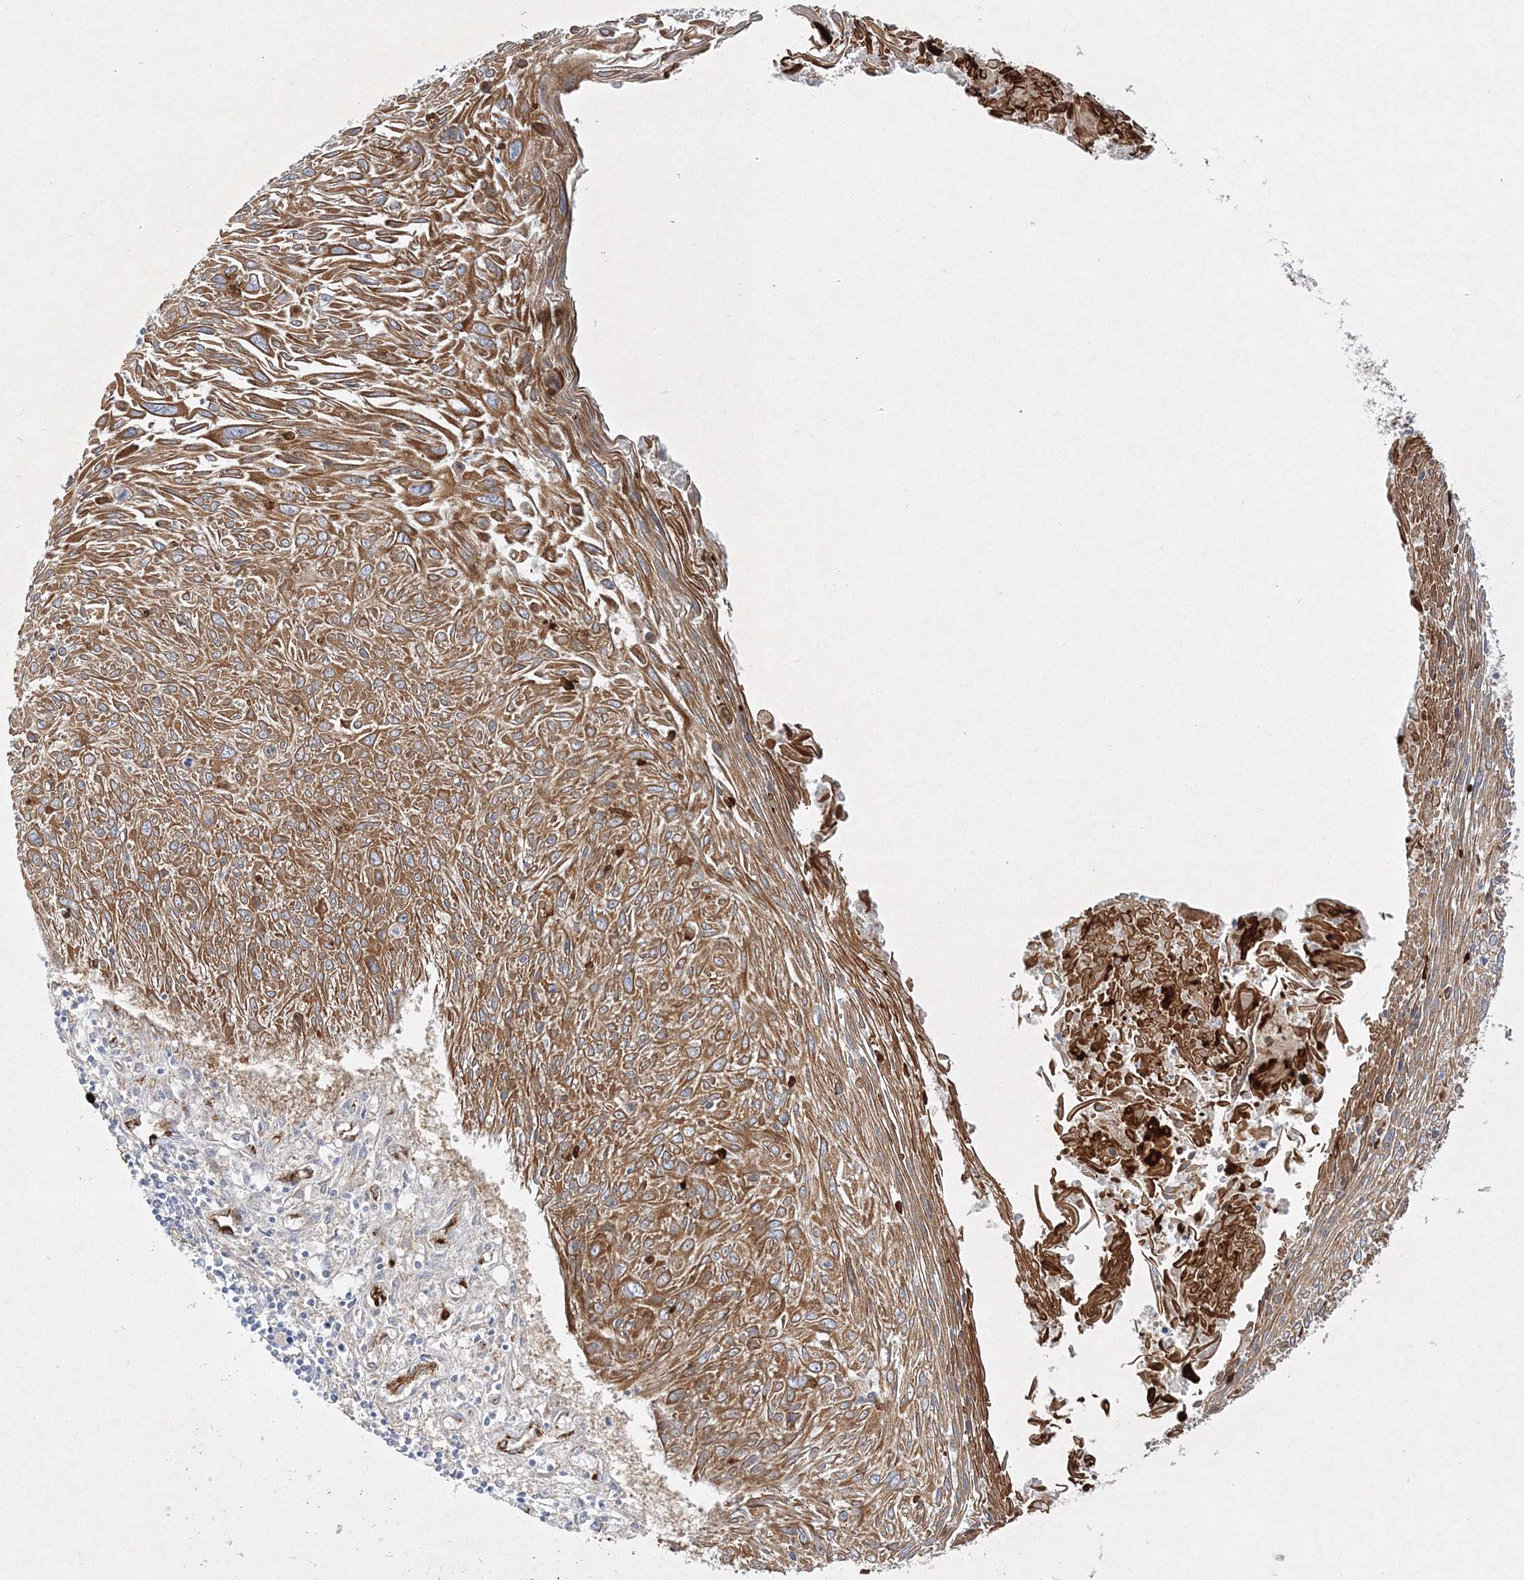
{"staining": {"intensity": "moderate", "quantity": ">75%", "location": "cytoplasmic/membranous"}, "tissue": "cervical cancer", "cell_type": "Tumor cells", "image_type": "cancer", "snomed": [{"axis": "morphology", "description": "Squamous cell carcinoma, NOS"}, {"axis": "topography", "description": "Cervix"}], "caption": "Immunohistochemical staining of human squamous cell carcinoma (cervical) reveals medium levels of moderate cytoplasmic/membranous protein staining in approximately >75% of tumor cells.", "gene": "ZFYVE16", "patient": {"sex": "female", "age": 51}}